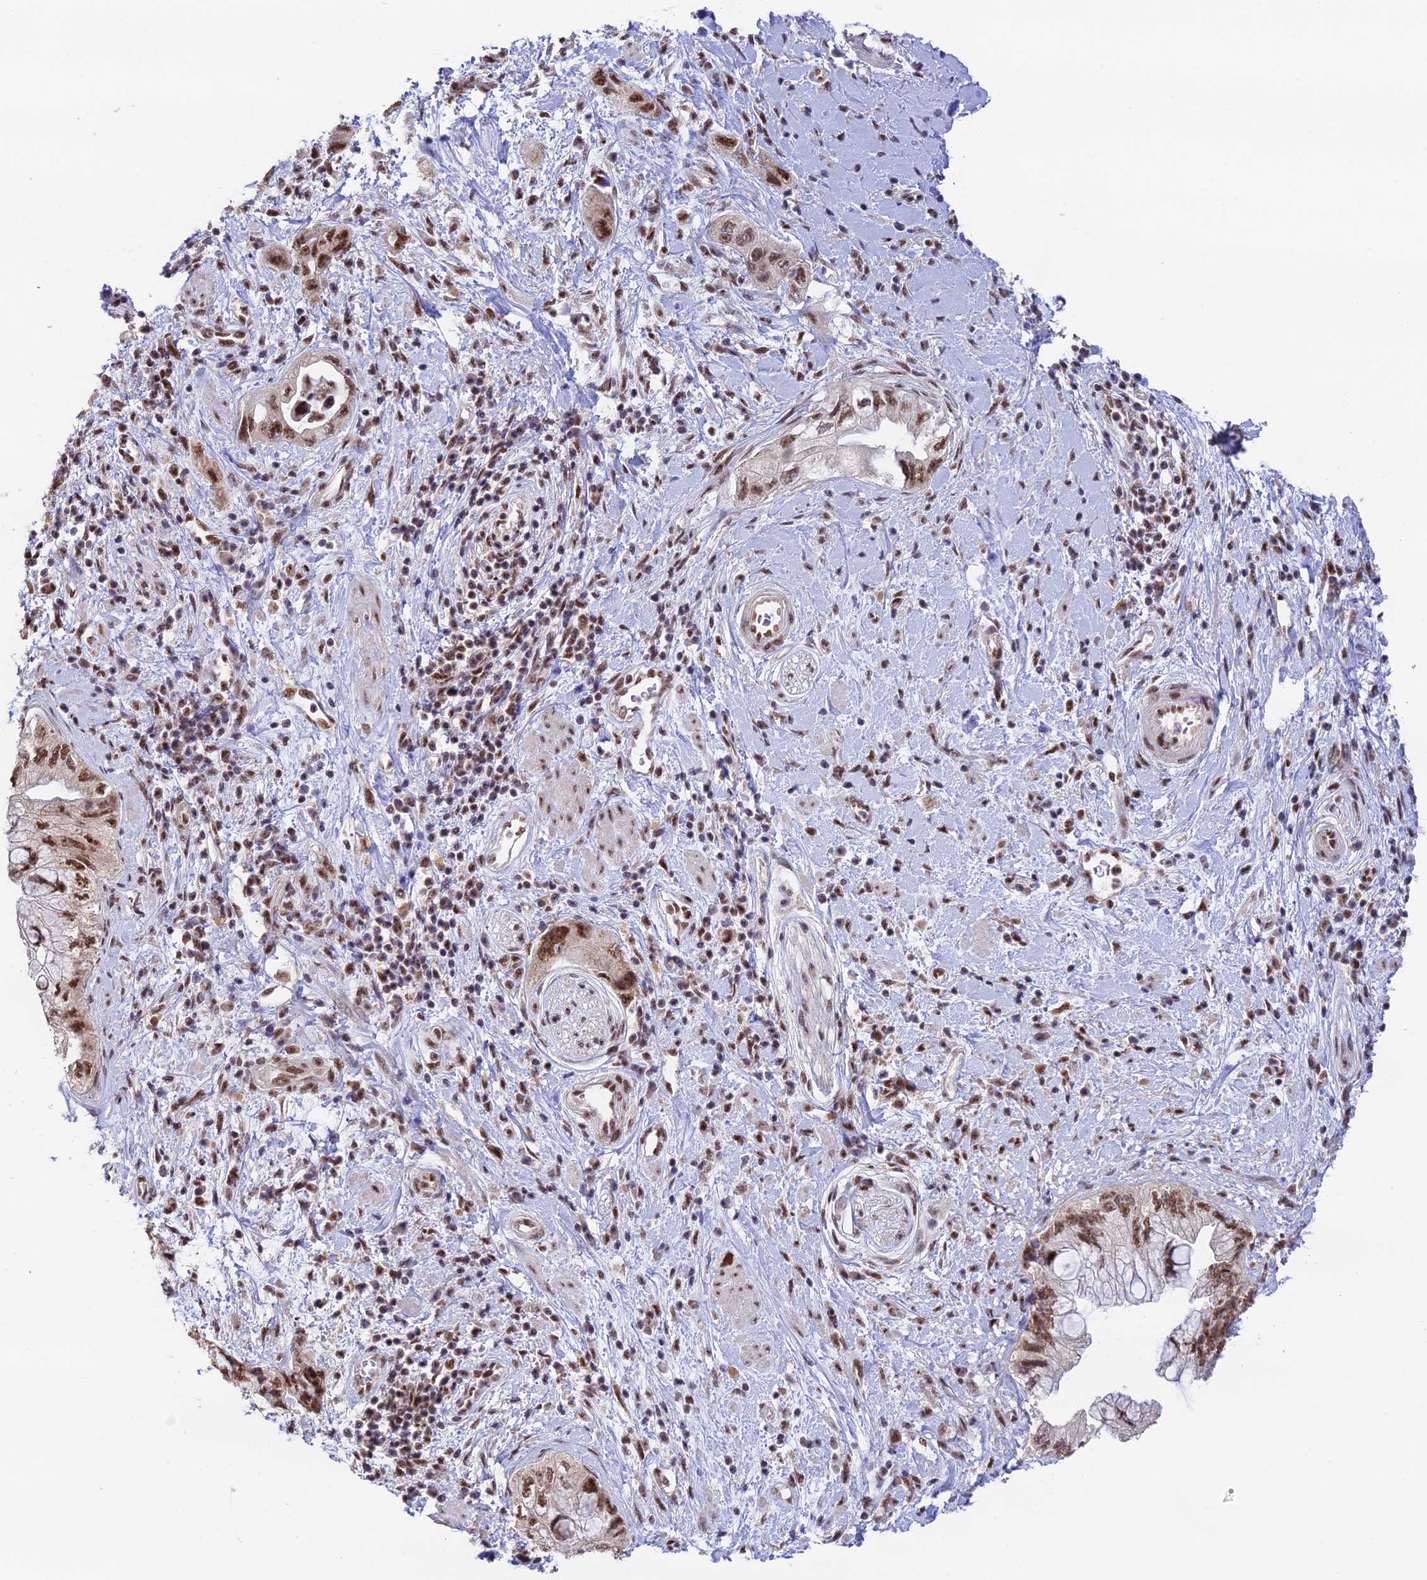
{"staining": {"intensity": "moderate", "quantity": ">75%", "location": "nuclear"}, "tissue": "pancreatic cancer", "cell_type": "Tumor cells", "image_type": "cancer", "snomed": [{"axis": "morphology", "description": "Adenocarcinoma, NOS"}, {"axis": "topography", "description": "Pancreas"}], "caption": "About >75% of tumor cells in pancreatic cancer exhibit moderate nuclear protein staining as visualized by brown immunohistochemical staining.", "gene": "THOC7", "patient": {"sex": "female", "age": 73}}